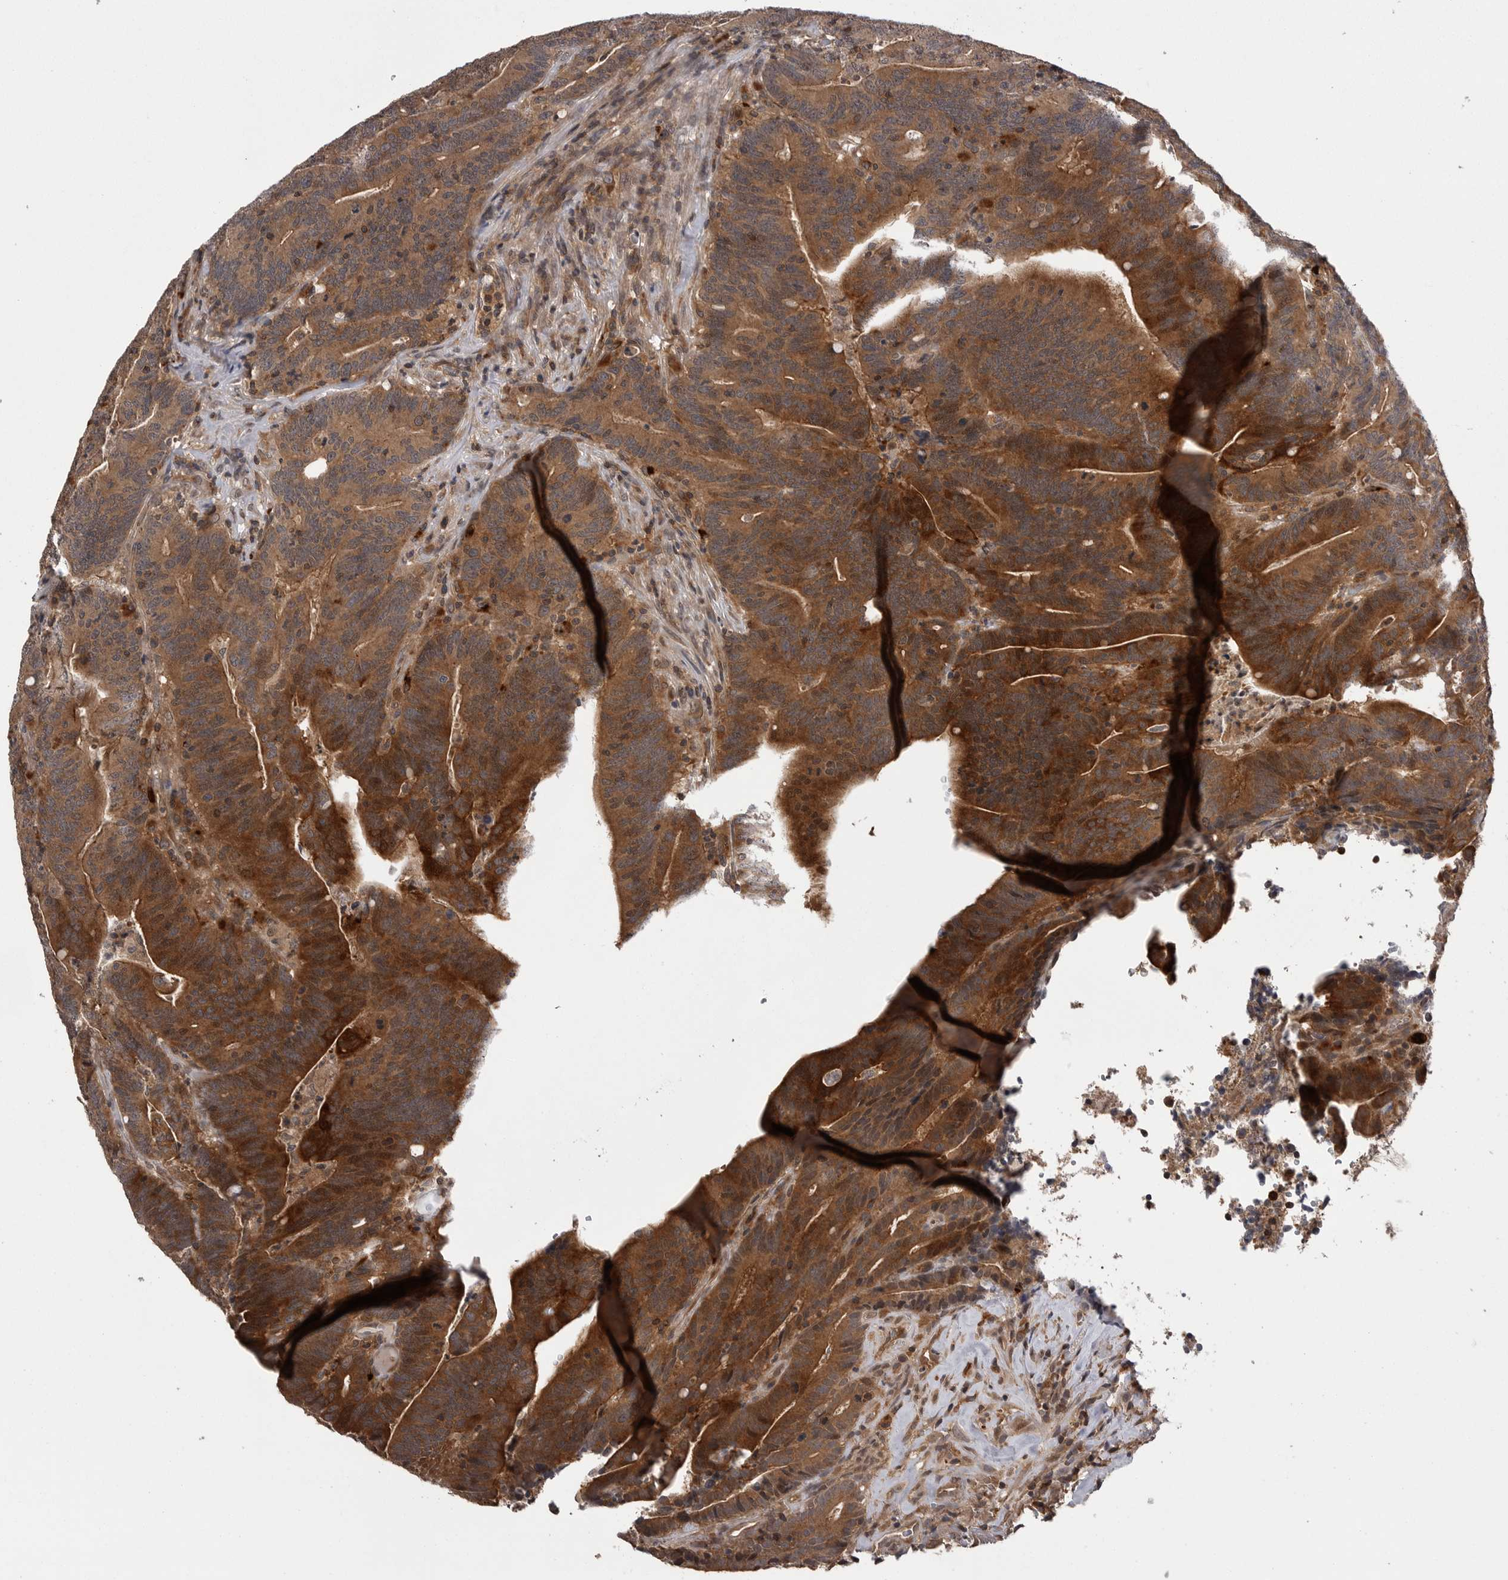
{"staining": {"intensity": "moderate", "quantity": ">75%", "location": "cytoplasmic/membranous,nuclear"}, "tissue": "colorectal cancer", "cell_type": "Tumor cells", "image_type": "cancer", "snomed": [{"axis": "morphology", "description": "Adenocarcinoma, NOS"}, {"axis": "topography", "description": "Colon"}], "caption": "The immunohistochemical stain shows moderate cytoplasmic/membranous and nuclear expression in tumor cells of colorectal cancer (adenocarcinoma) tissue.", "gene": "AOAH", "patient": {"sex": "female", "age": 66}}